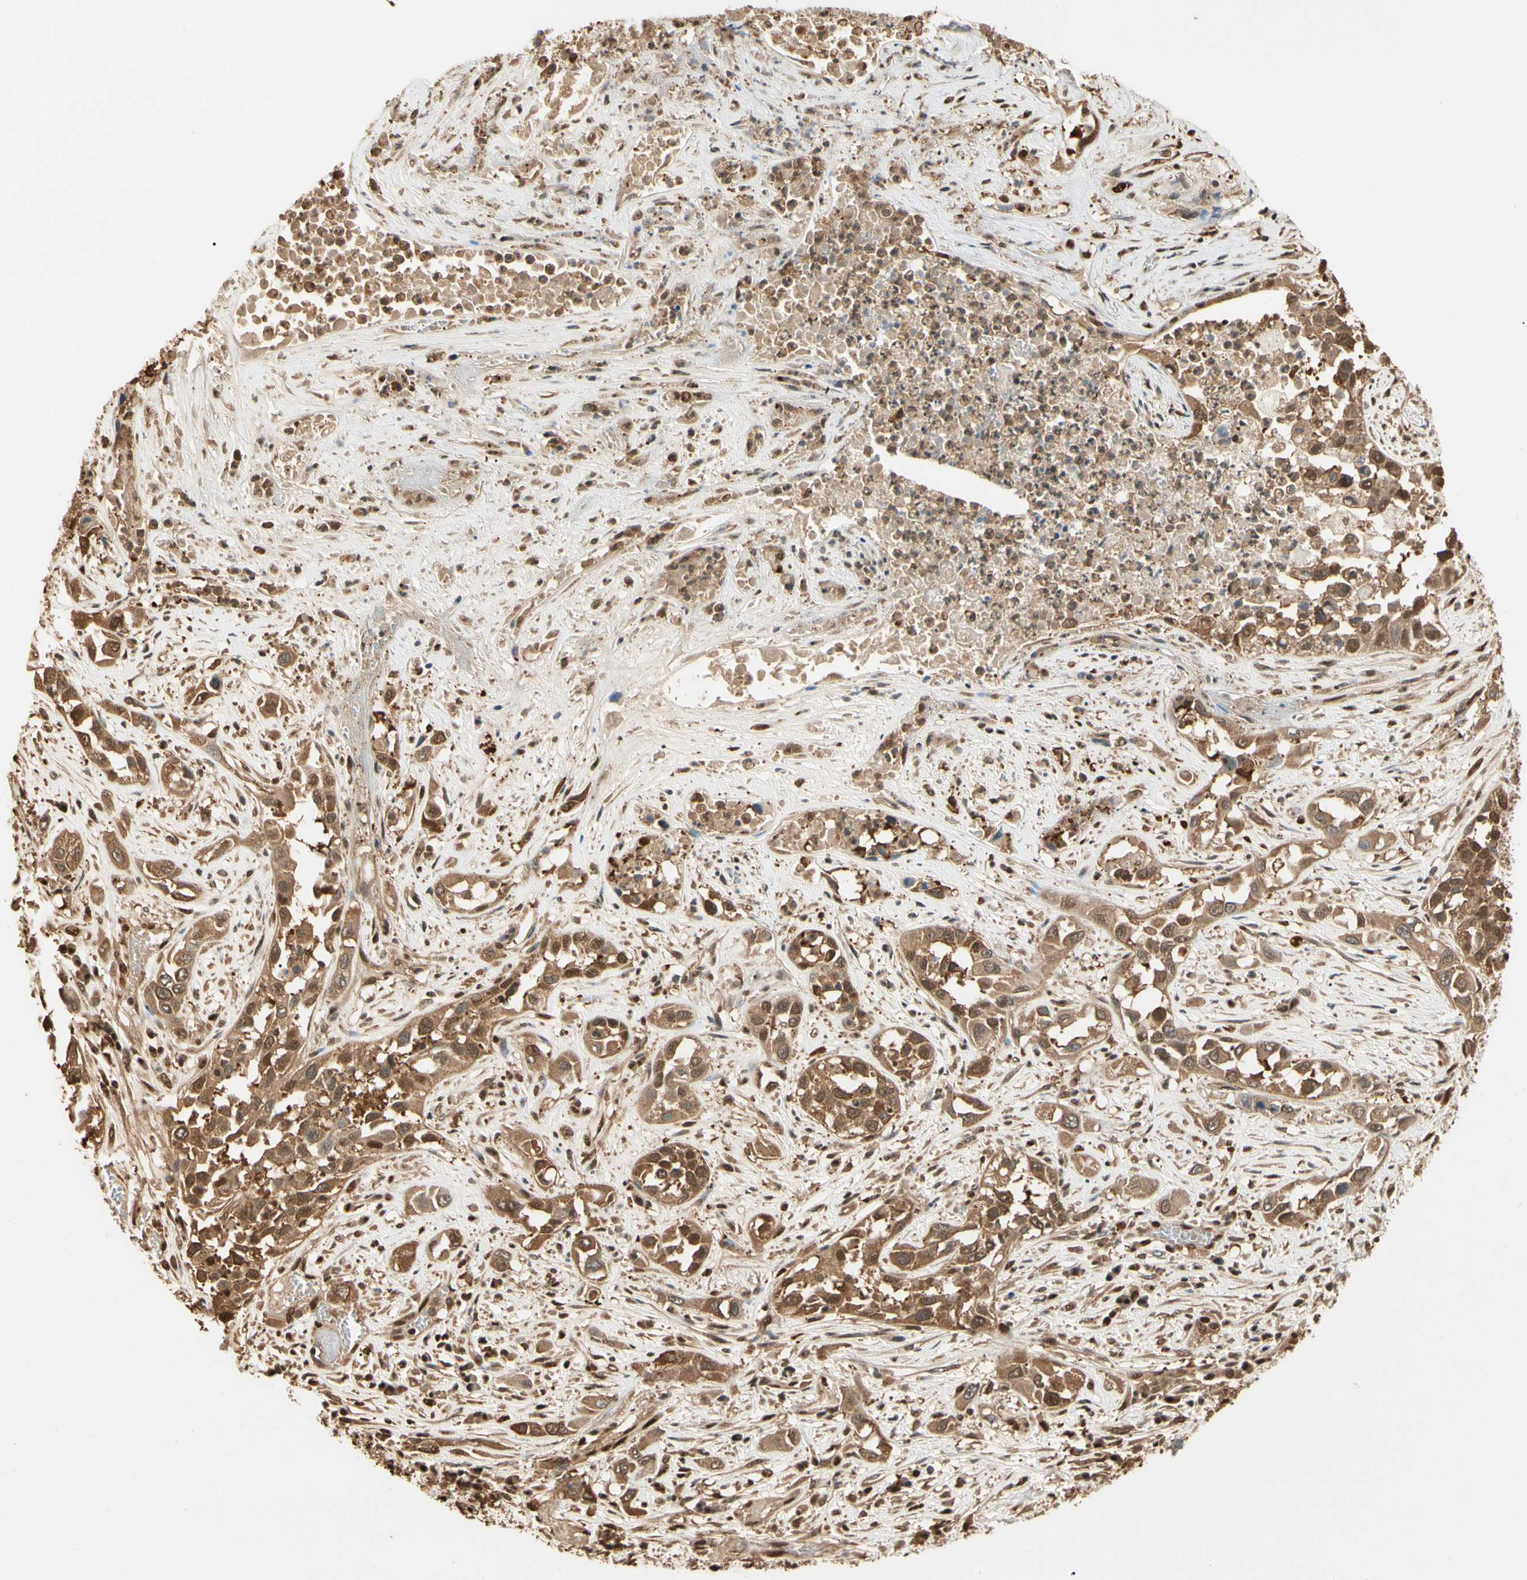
{"staining": {"intensity": "moderate", "quantity": ">75%", "location": "cytoplasmic/membranous,nuclear"}, "tissue": "lung cancer", "cell_type": "Tumor cells", "image_type": "cancer", "snomed": [{"axis": "morphology", "description": "Squamous cell carcinoma, NOS"}, {"axis": "topography", "description": "Lung"}], "caption": "Immunohistochemical staining of lung cancer shows medium levels of moderate cytoplasmic/membranous and nuclear protein positivity in about >75% of tumor cells. Nuclei are stained in blue.", "gene": "PNCK", "patient": {"sex": "male", "age": 71}}